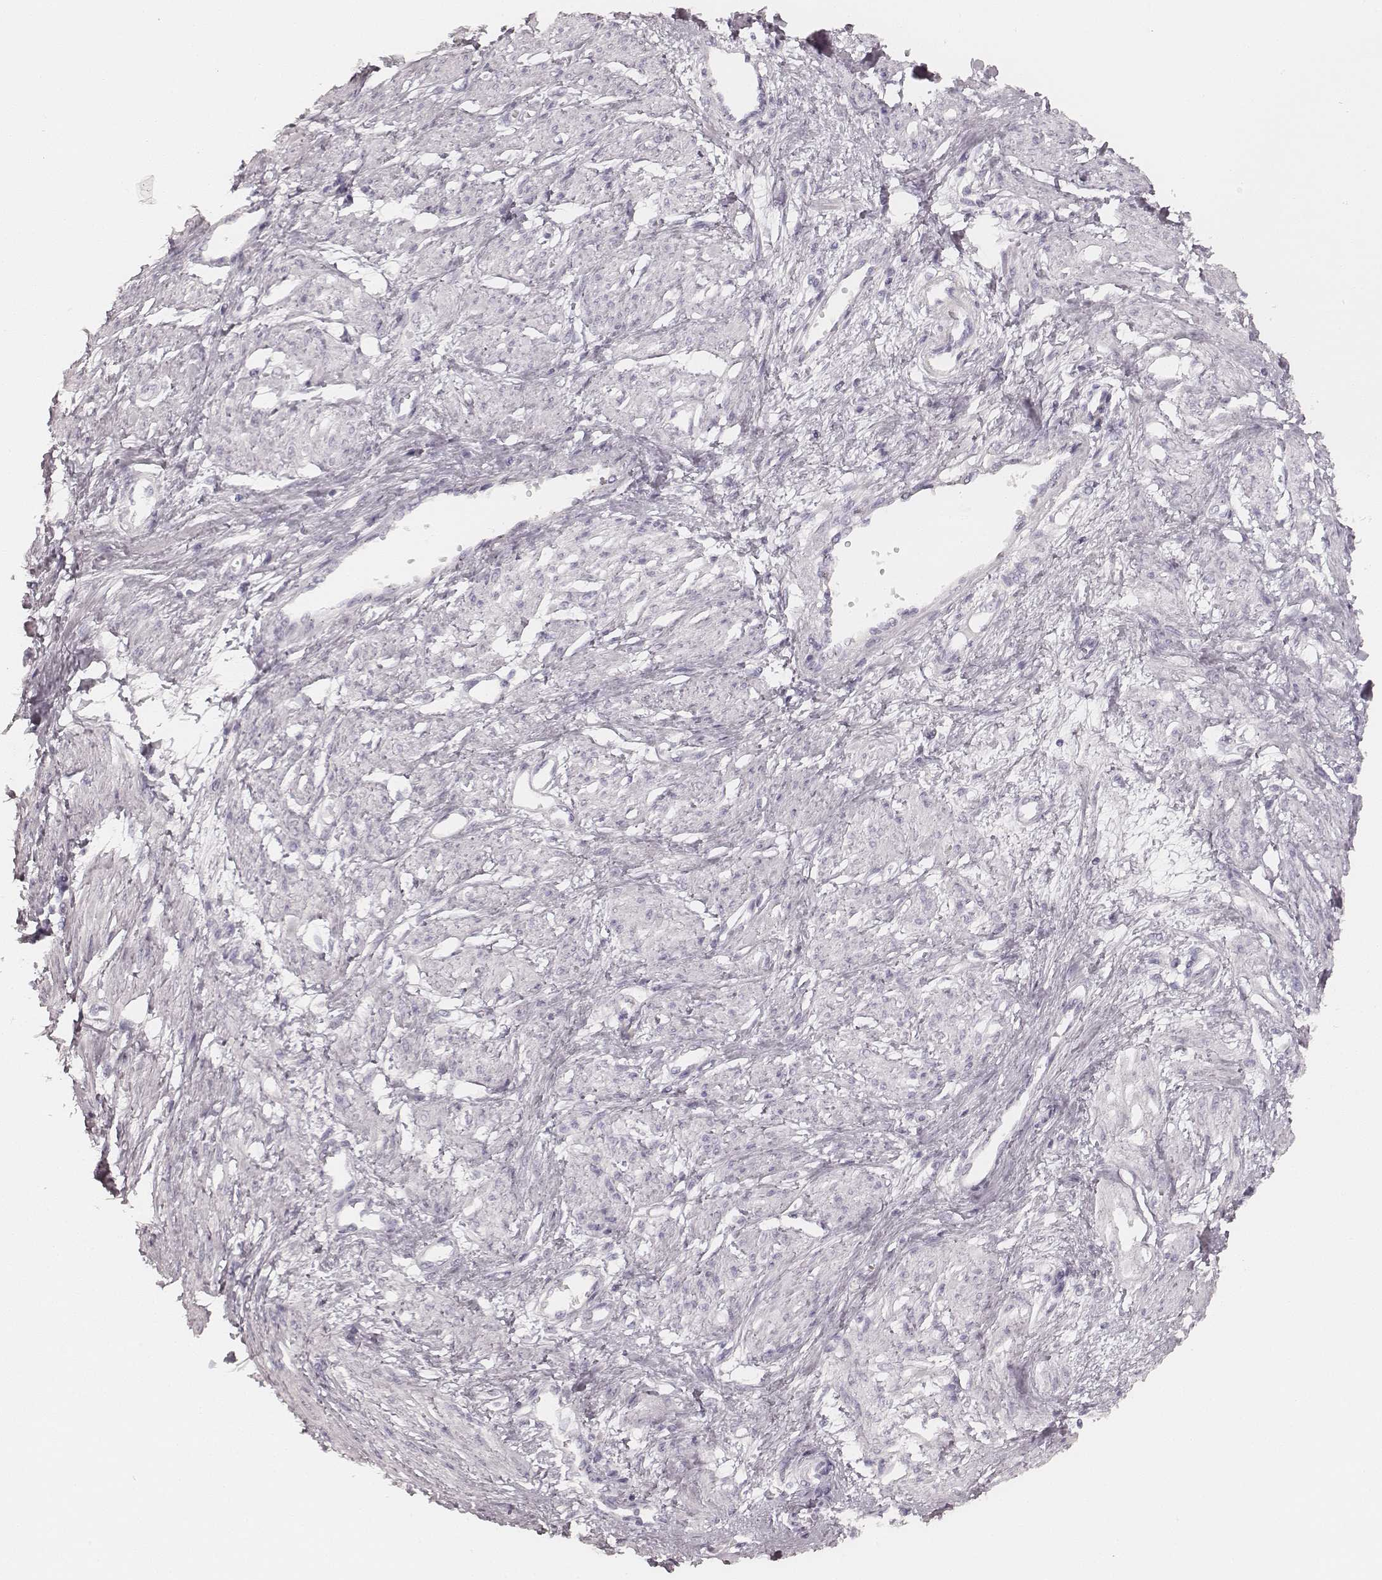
{"staining": {"intensity": "negative", "quantity": "none", "location": "none"}, "tissue": "smooth muscle", "cell_type": "Smooth muscle cells", "image_type": "normal", "snomed": [{"axis": "morphology", "description": "Normal tissue, NOS"}, {"axis": "topography", "description": "Smooth muscle"}, {"axis": "topography", "description": "Uterus"}], "caption": "This image is of normal smooth muscle stained with immunohistochemistry (IHC) to label a protein in brown with the nuclei are counter-stained blue. There is no expression in smooth muscle cells. (Stains: DAB (3,3'-diaminobenzidine) IHC with hematoxylin counter stain, Microscopy: brightfield microscopy at high magnification).", "gene": "KRT72", "patient": {"sex": "female", "age": 39}}